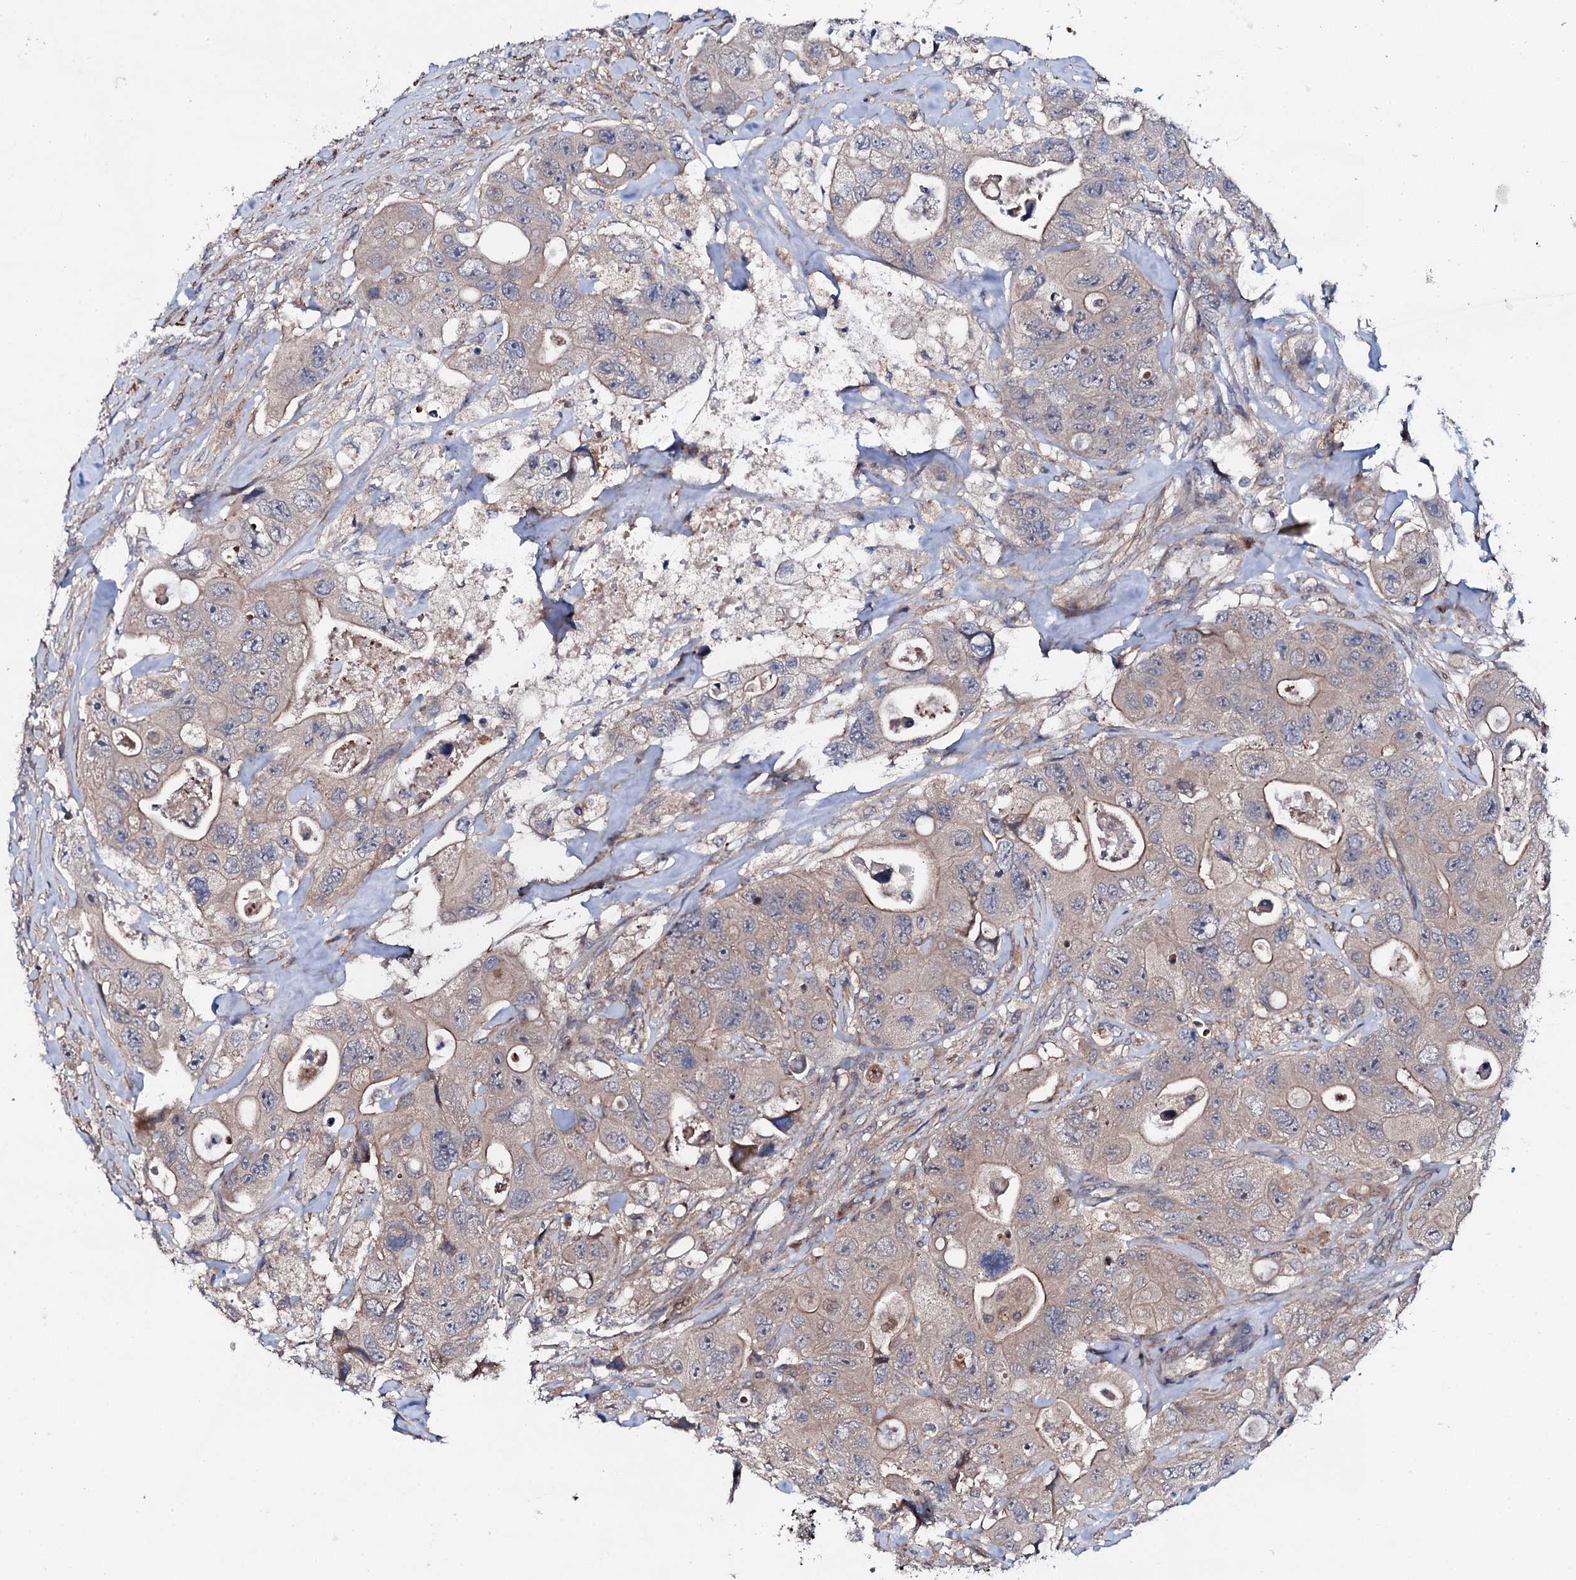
{"staining": {"intensity": "weak", "quantity": "<25%", "location": "cytoplasmic/membranous"}, "tissue": "colorectal cancer", "cell_type": "Tumor cells", "image_type": "cancer", "snomed": [{"axis": "morphology", "description": "Adenocarcinoma, NOS"}, {"axis": "topography", "description": "Colon"}], "caption": "IHC photomicrograph of neoplastic tissue: adenocarcinoma (colorectal) stained with DAB (3,3'-diaminobenzidine) displays no significant protein positivity in tumor cells.", "gene": "CIAO2A", "patient": {"sex": "female", "age": 46}}